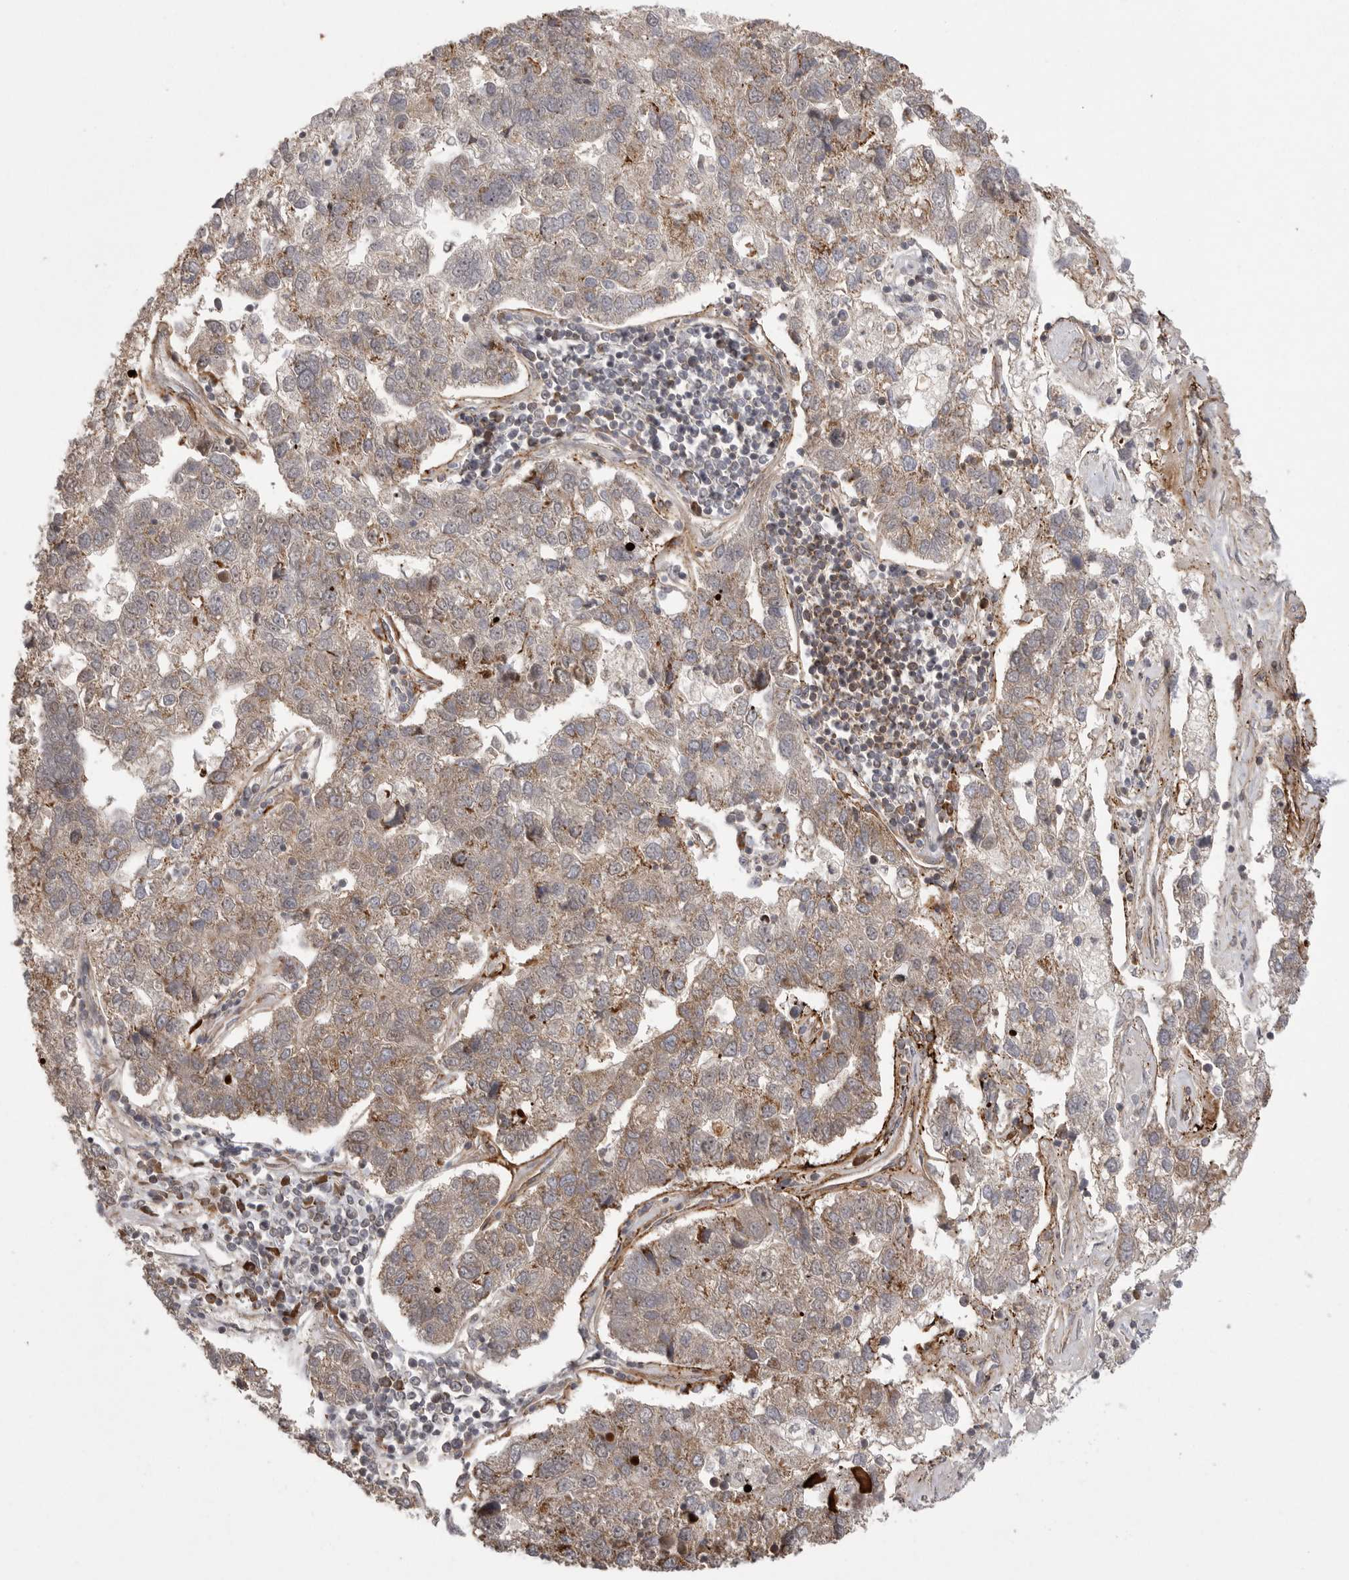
{"staining": {"intensity": "strong", "quantity": "25%-75%", "location": "cytoplasmic/membranous"}, "tissue": "pancreatic cancer", "cell_type": "Tumor cells", "image_type": "cancer", "snomed": [{"axis": "morphology", "description": "Adenocarcinoma, NOS"}, {"axis": "topography", "description": "Pancreas"}], "caption": "A brown stain shows strong cytoplasmic/membranous expression of a protein in human pancreatic adenocarcinoma tumor cells.", "gene": "OXR1", "patient": {"sex": "female", "age": 61}}